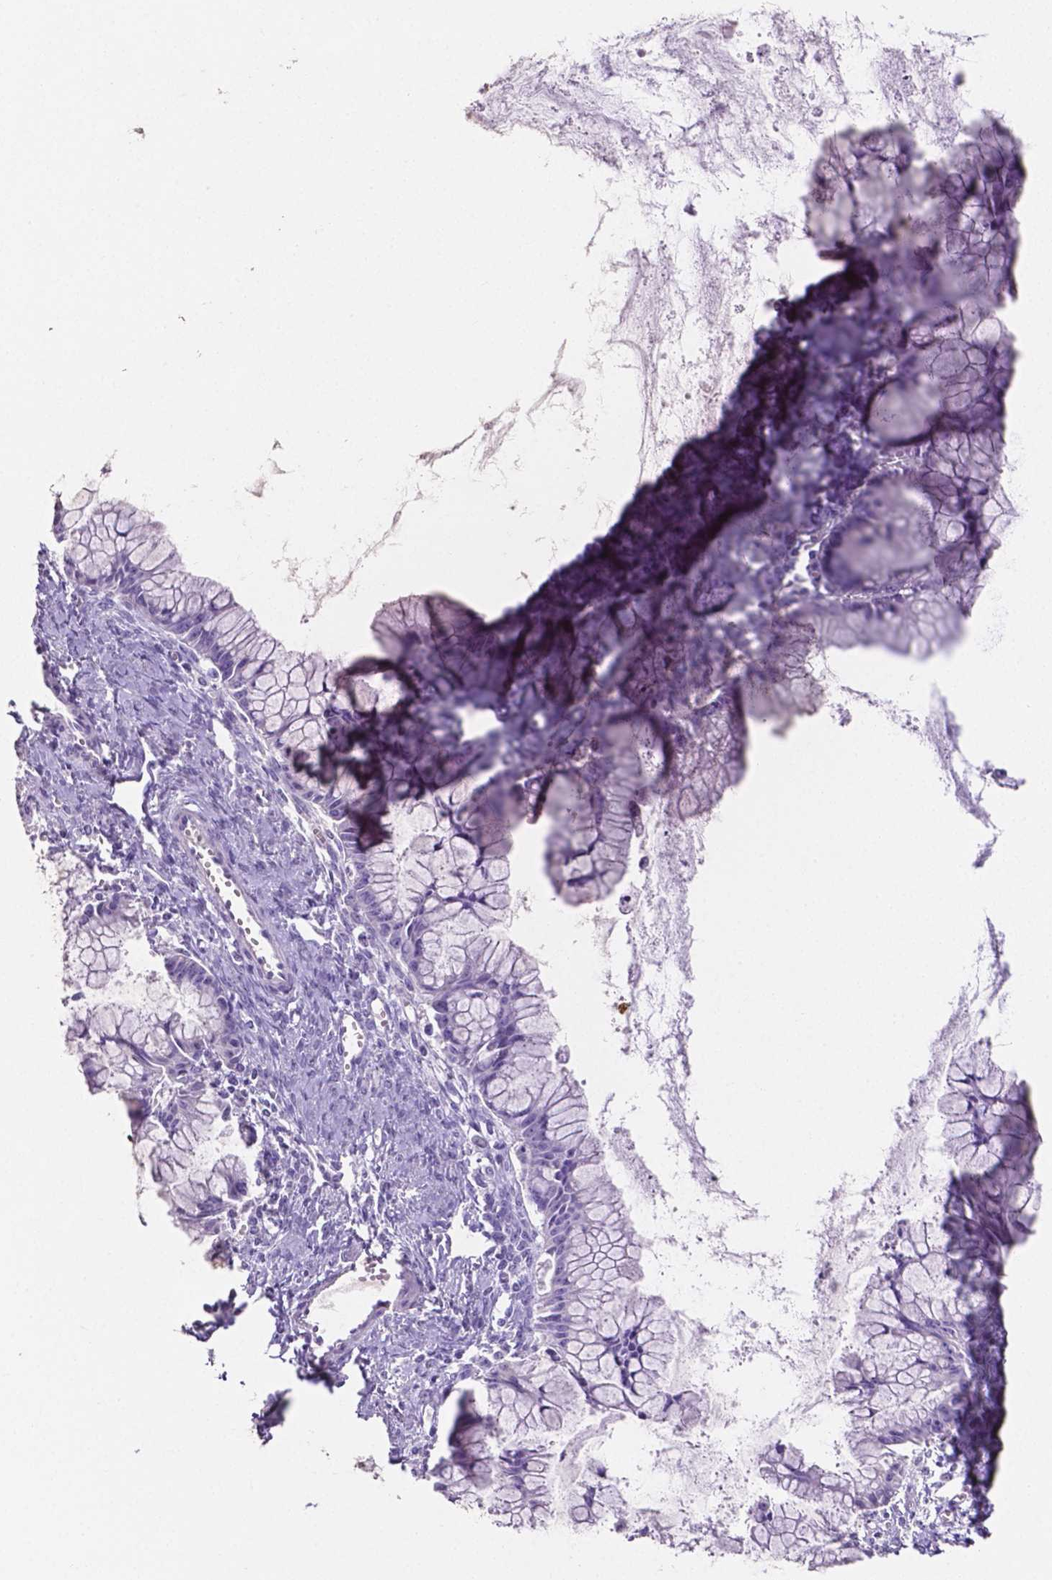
{"staining": {"intensity": "negative", "quantity": "none", "location": "none"}, "tissue": "ovarian cancer", "cell_type": "Tumor cells", "image_type": "cancer", "snomed": [{"axis": "morphology", "description": "Cystadenocarcinoma, mucinous, NOS"}, {"axis": "topography", "description": "Ovary"}], "caption": "Tumor cells are negative for protein expression in human mucinous cystadenocarcinoma (ovarian).", "gene": "MMP9", "patient": {"sex": "female", "age": 41}}